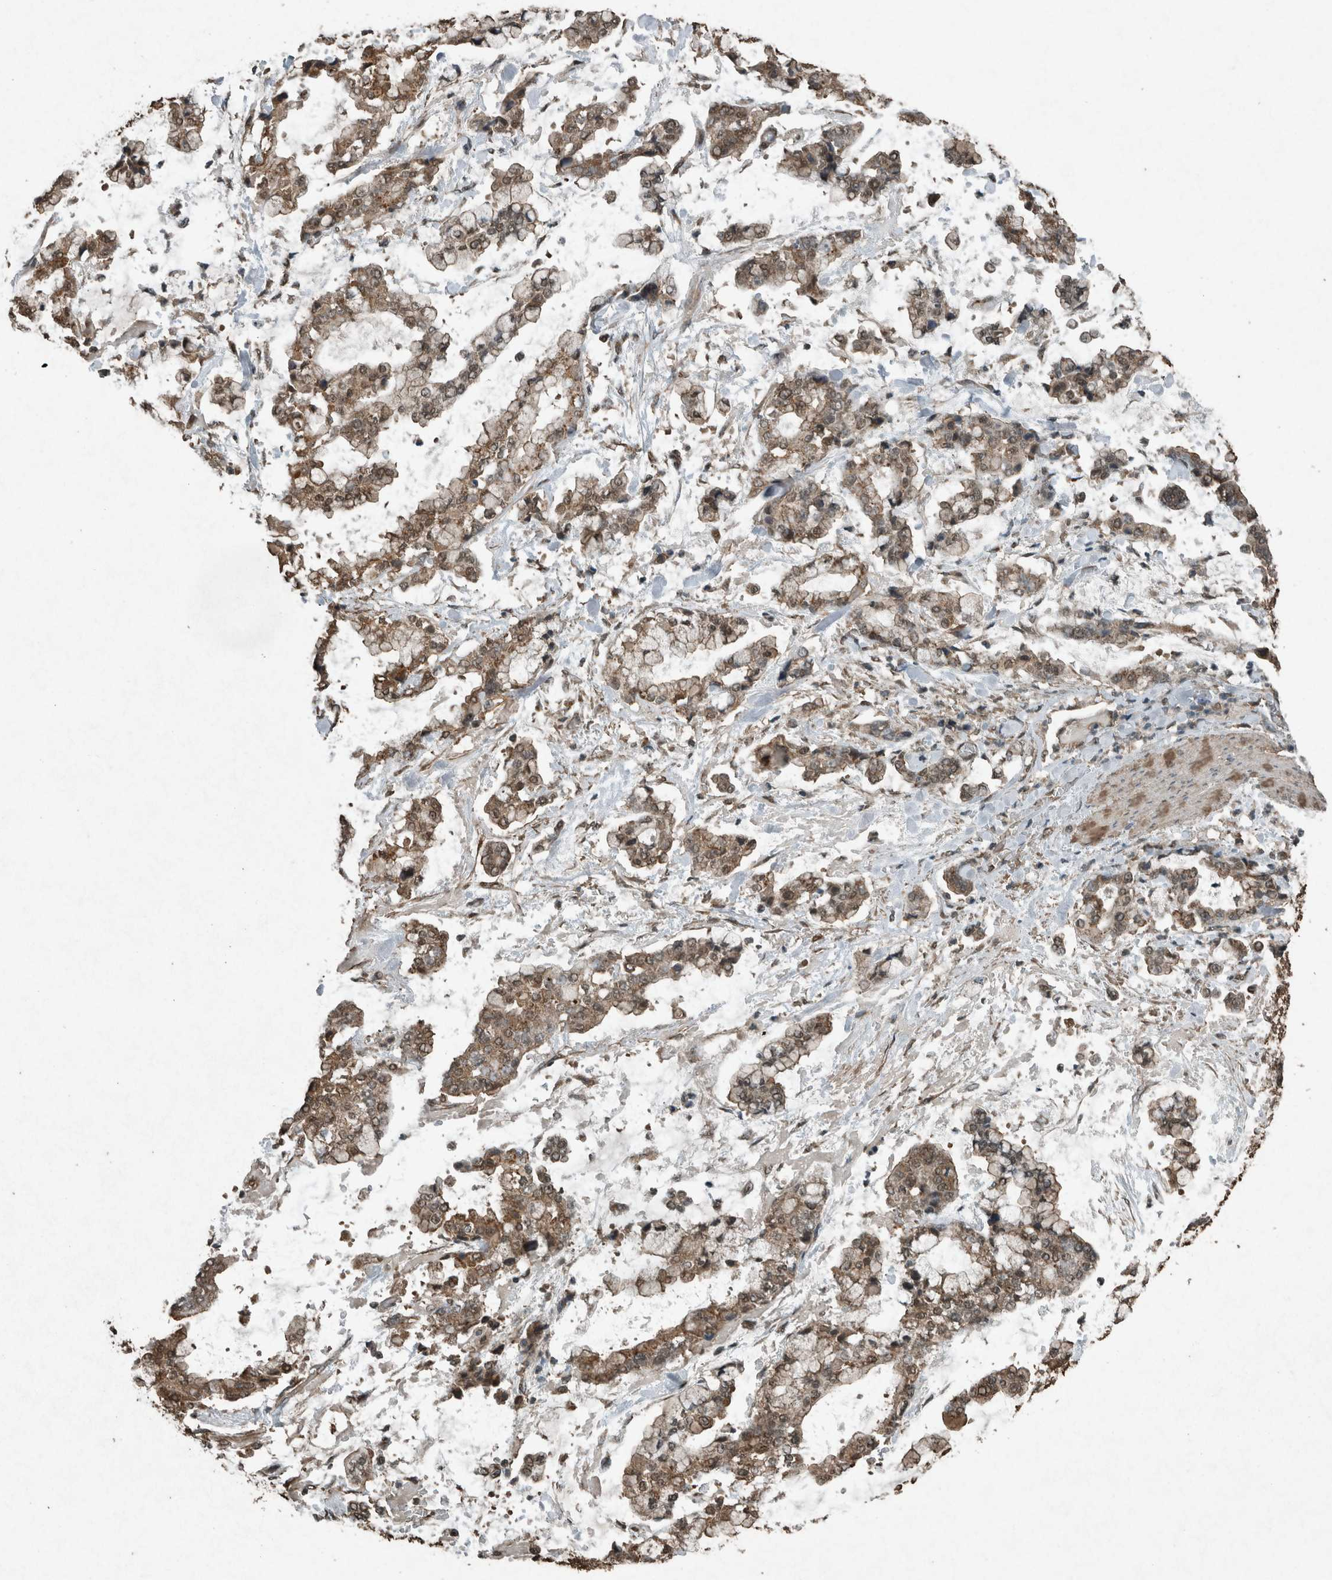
{"staining": {"intensity": "moderate", "quantity": ">75%", "location": "cytoplasmic/membranous,nuclear"}, "tissue": "stomach cancer", "cell_type": "Tumor cells", "image_type": "cancer", "snomed": [{"axis": "morphology", "description": "Normal tissue, NOS"}, {"axis": "morphology", "description": "Adenocarcinoma, NOS"}, {"axis": "topography", "description": "Stomach, upper"}, {"axis": "topography", "description": "Stomach"}], "caption": "DAB immunohistochemical staining of human stomach cancer reveals moderate cytoplasmic/membranous and nuclear protein expression in approximately >75% of tumor cells.", "gene": "ARHGEF12", "patient": {"sex": "male", "age": 76}}